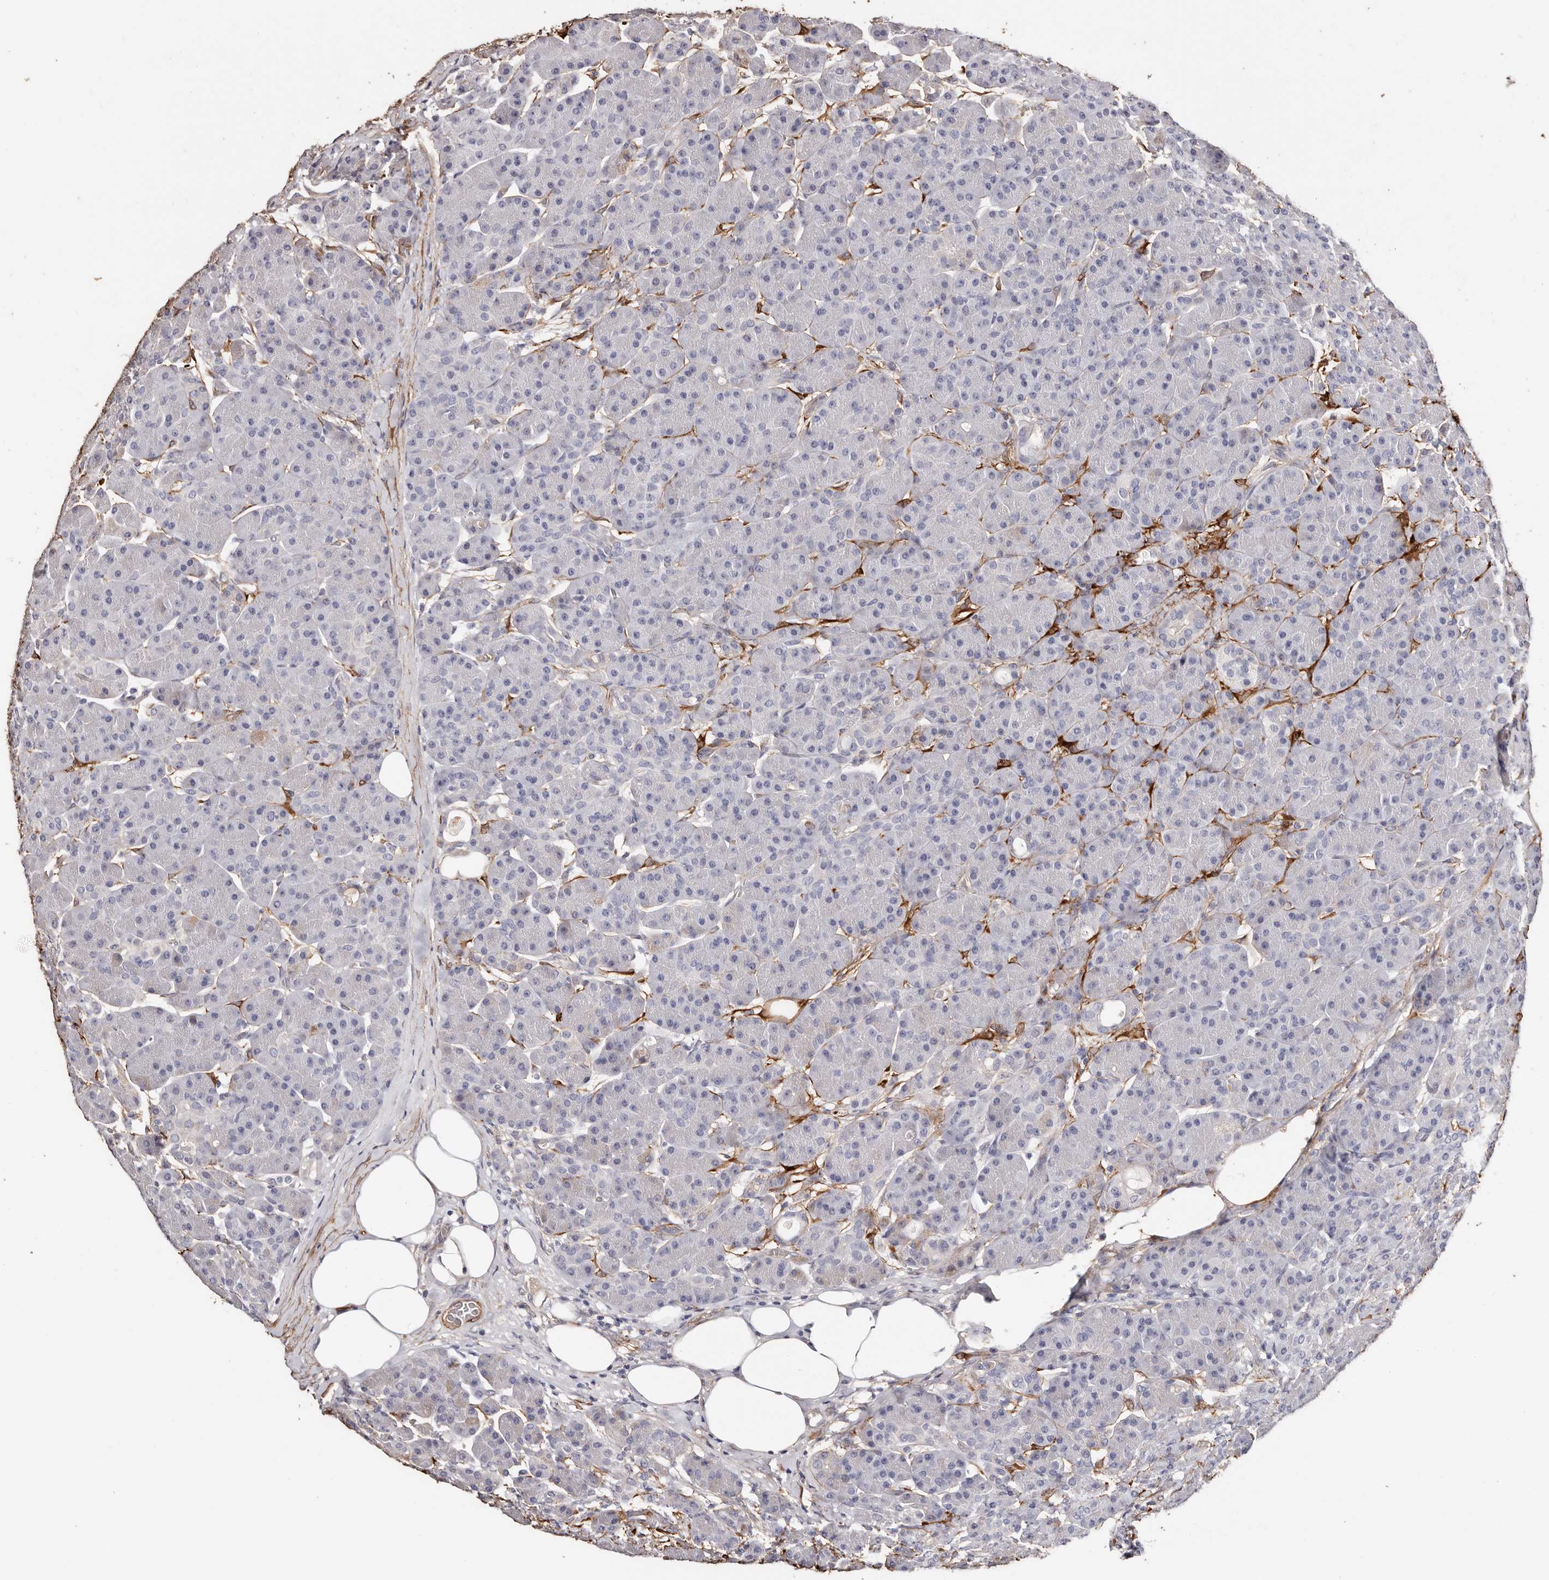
{"staining": {"intensity": "negative", "quantity": "none", "location": "none"}, "tissue": "pancreas", "cell_type": "Exocrine glandular cells", "image_type": "normal", "snomed": [{"axis": "morphology", "description": "Normal tissue, NOS"}, {"axis": "topography", "description": "Pancreas"}], "caption": "An immunohistochemistry micrograph of normal pancreas is shown. There is no staining in exocrine glandular cells of pancreas.", "gene": "TGM2", "patient": {"sex": "male", "age": 63}}